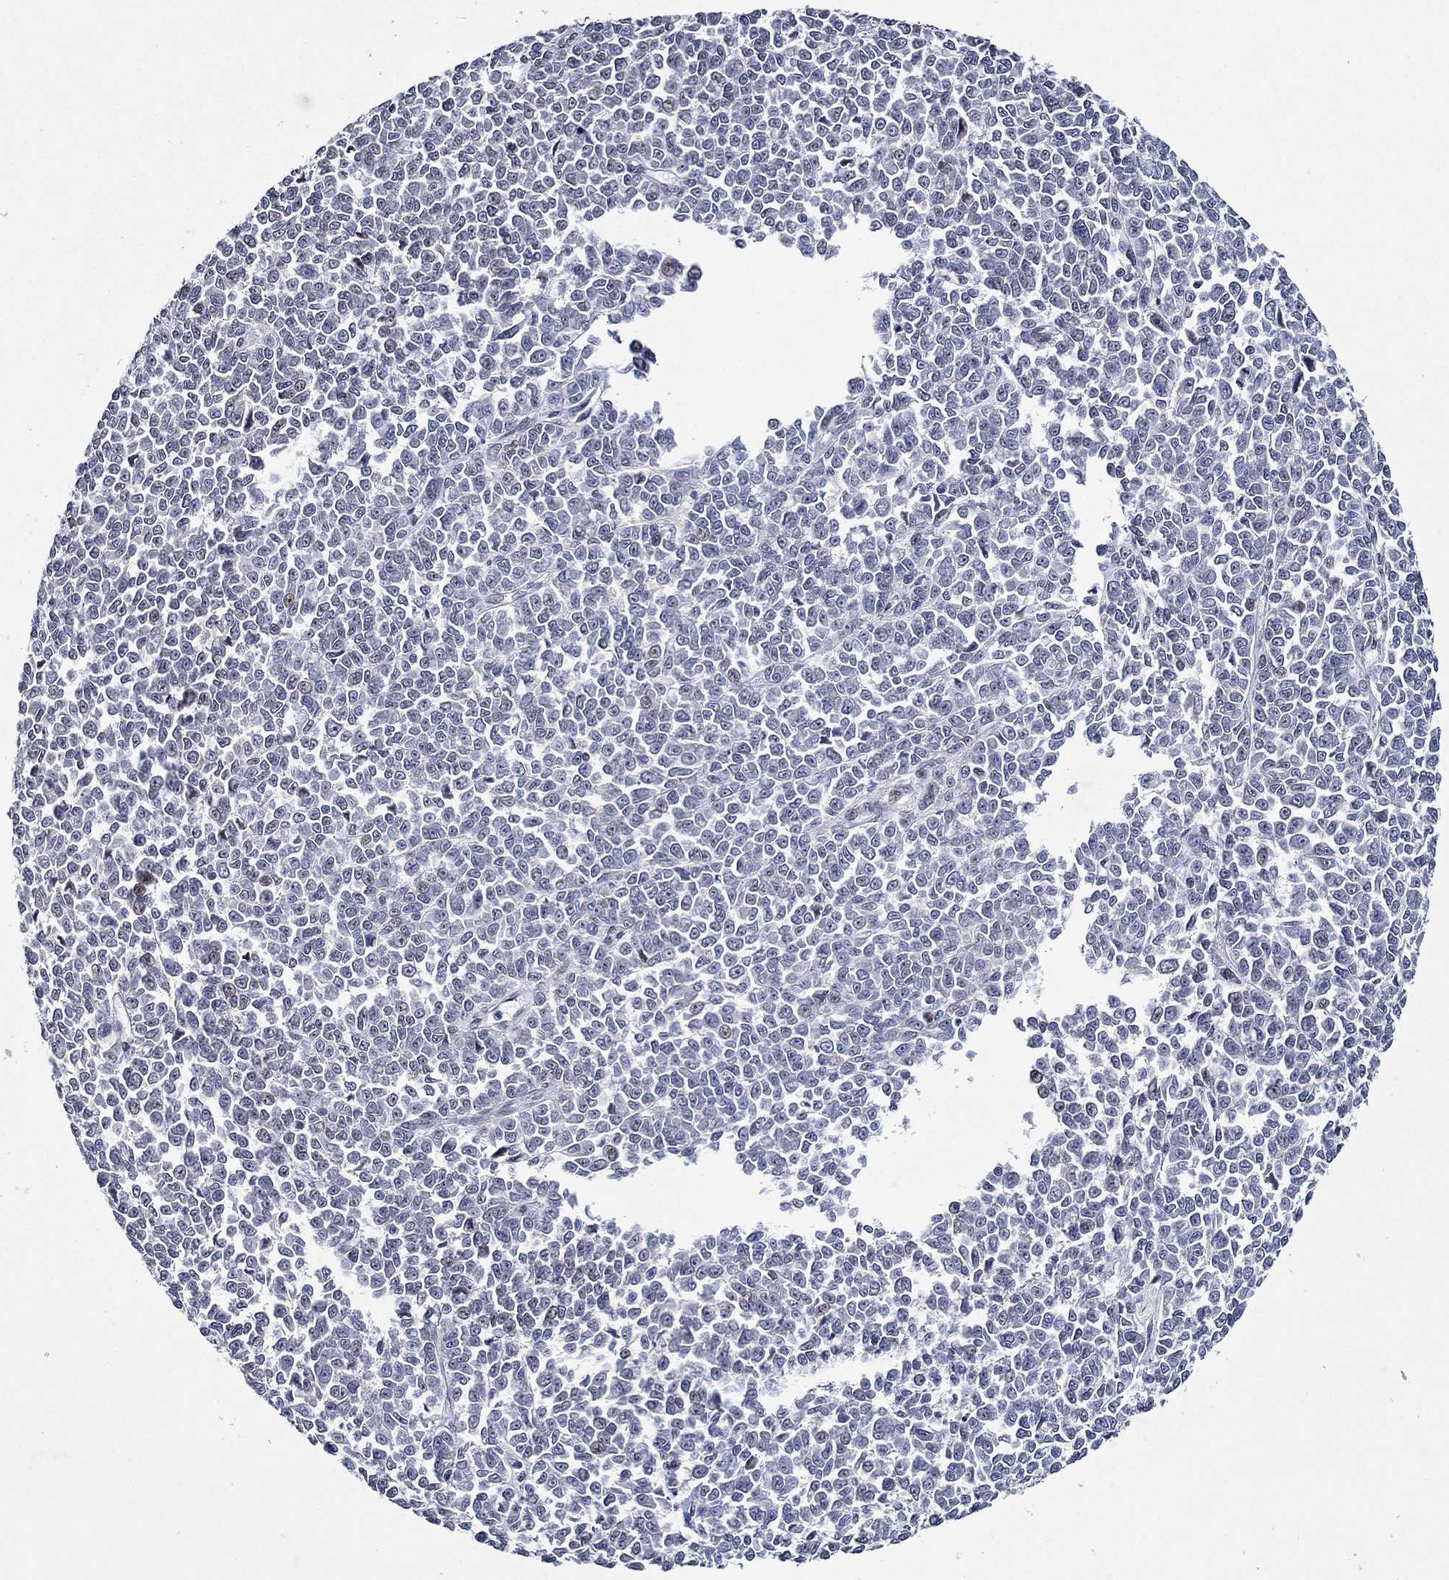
{"staining": {"intensity": "moderate", "quantity": "<25%", "location": "nuclear"}, "tissue": "melanoma", "cell_type": "Tumor cells", "image_type": "cancer", "snomed": [{"axis": "morphology", "description": "Malignant melanoma, NOS"}, {"axis": "topography", "description": "Skin"}], "caption": "Immunohistochemistry (IHC) (DAB (3,3'-diaminobenzidine)) staining of human malignant melanoma demonstrates moderate nuclear protein staining in about <25% of tumor cells. (IHC, brightfield microscopy, high magnification).", "gene": "GATA2", "patient": {"sex": "female", "age": 95}}